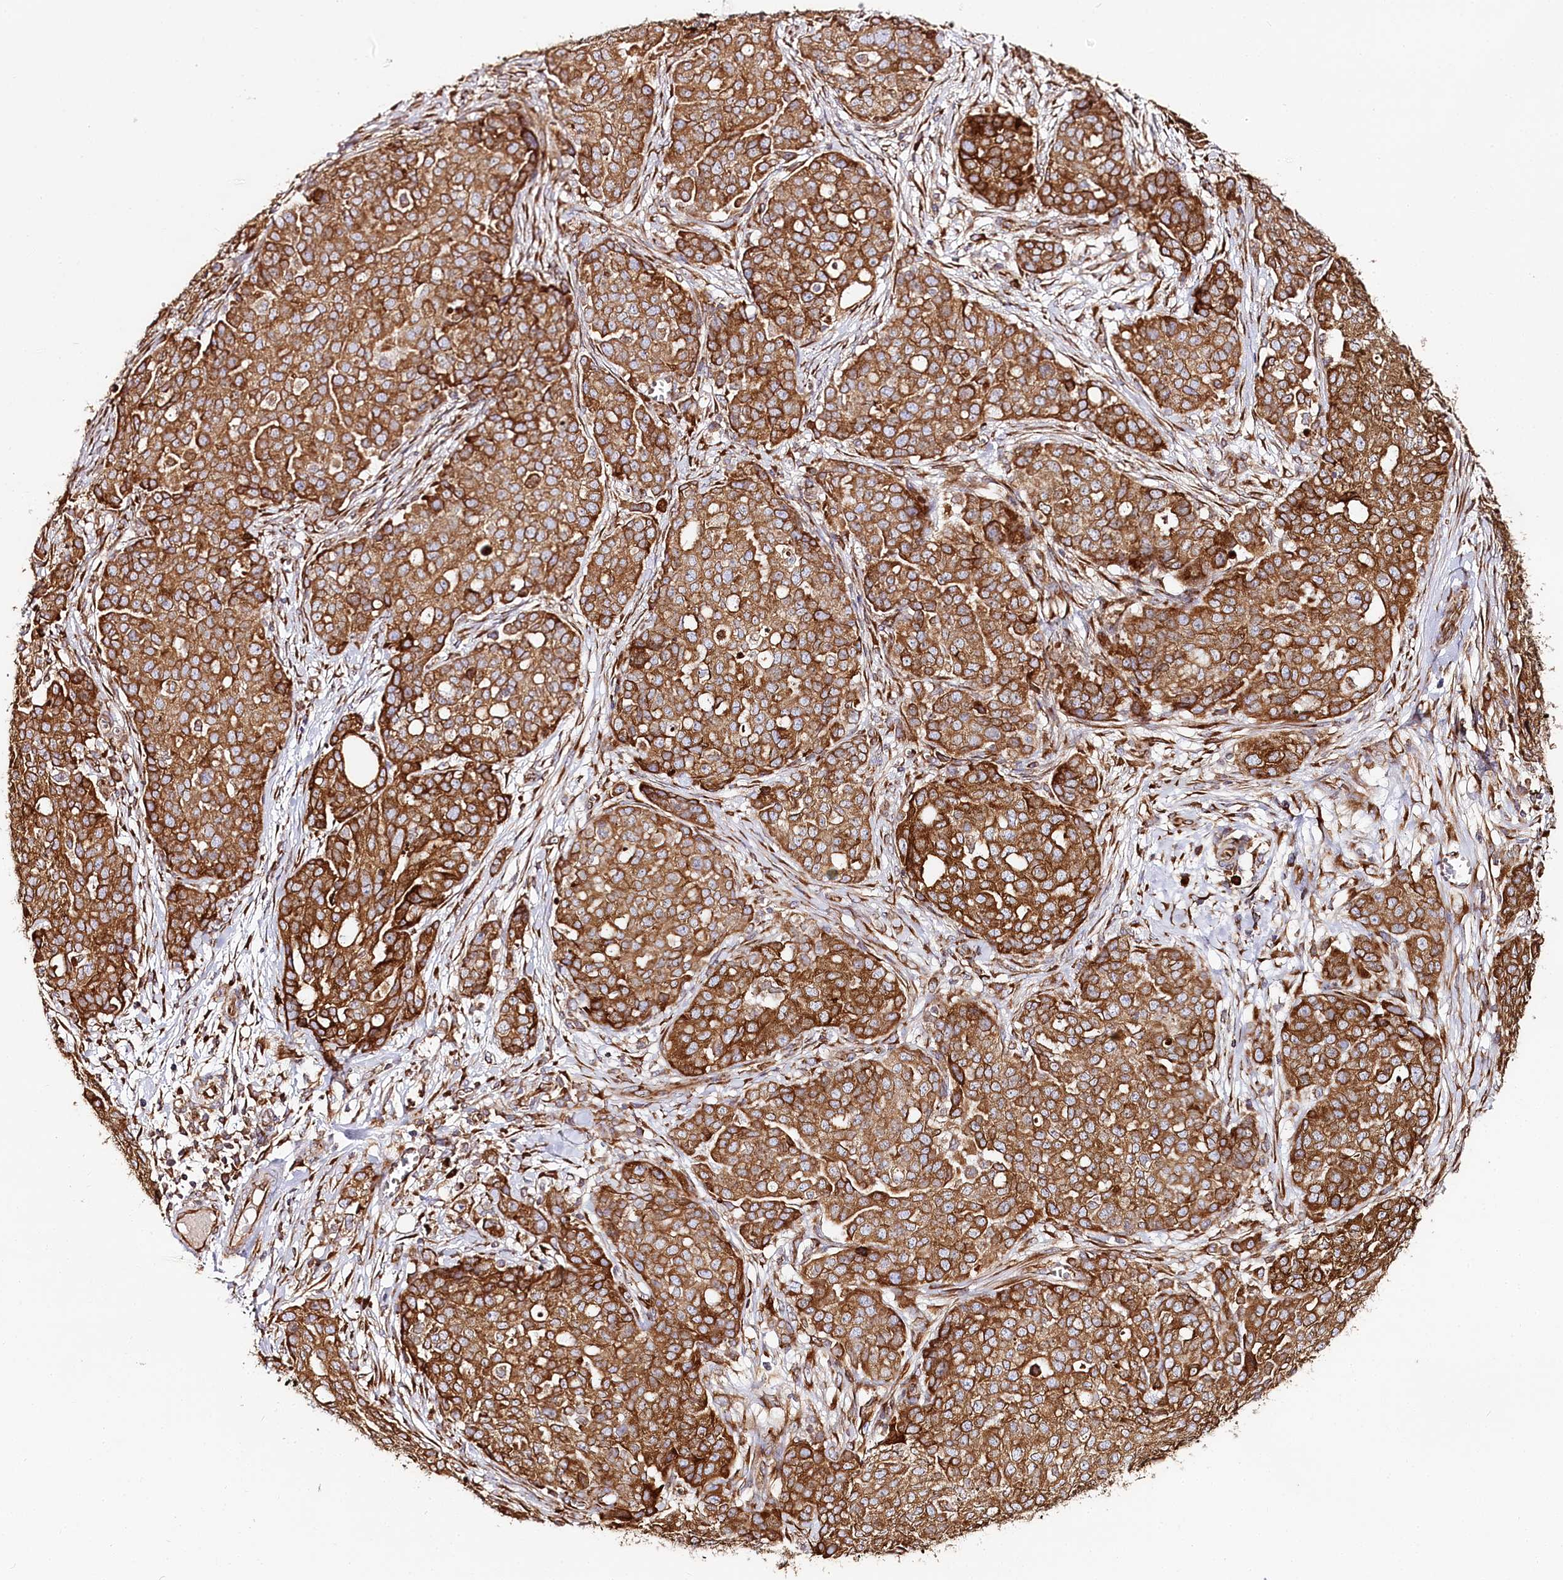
{"staining": {"intensity": "moderate", "quantity": ">75%", "location": "cytoplasmic/membranous"}, "tissue": "ovarian cancer", "cell_type": "Tumor cells", "image_type": "cancer", "snomed": [{"axis": "morphology", "description": "Cystadenocarcinoma, serous, NOS"}, {"axis": "topography", "description": "Soft tissue"}, {"axis": "topography", "description": "Ovary"}], "caption": "Immunohistochemical staining of ovarian cancer displays medium levels of moderate cytoplasmic/membranous protein expression in approximately >75% of tumor cells.", "gene": "CNPY2", "patient": {"sex": "female", "age": 57}}